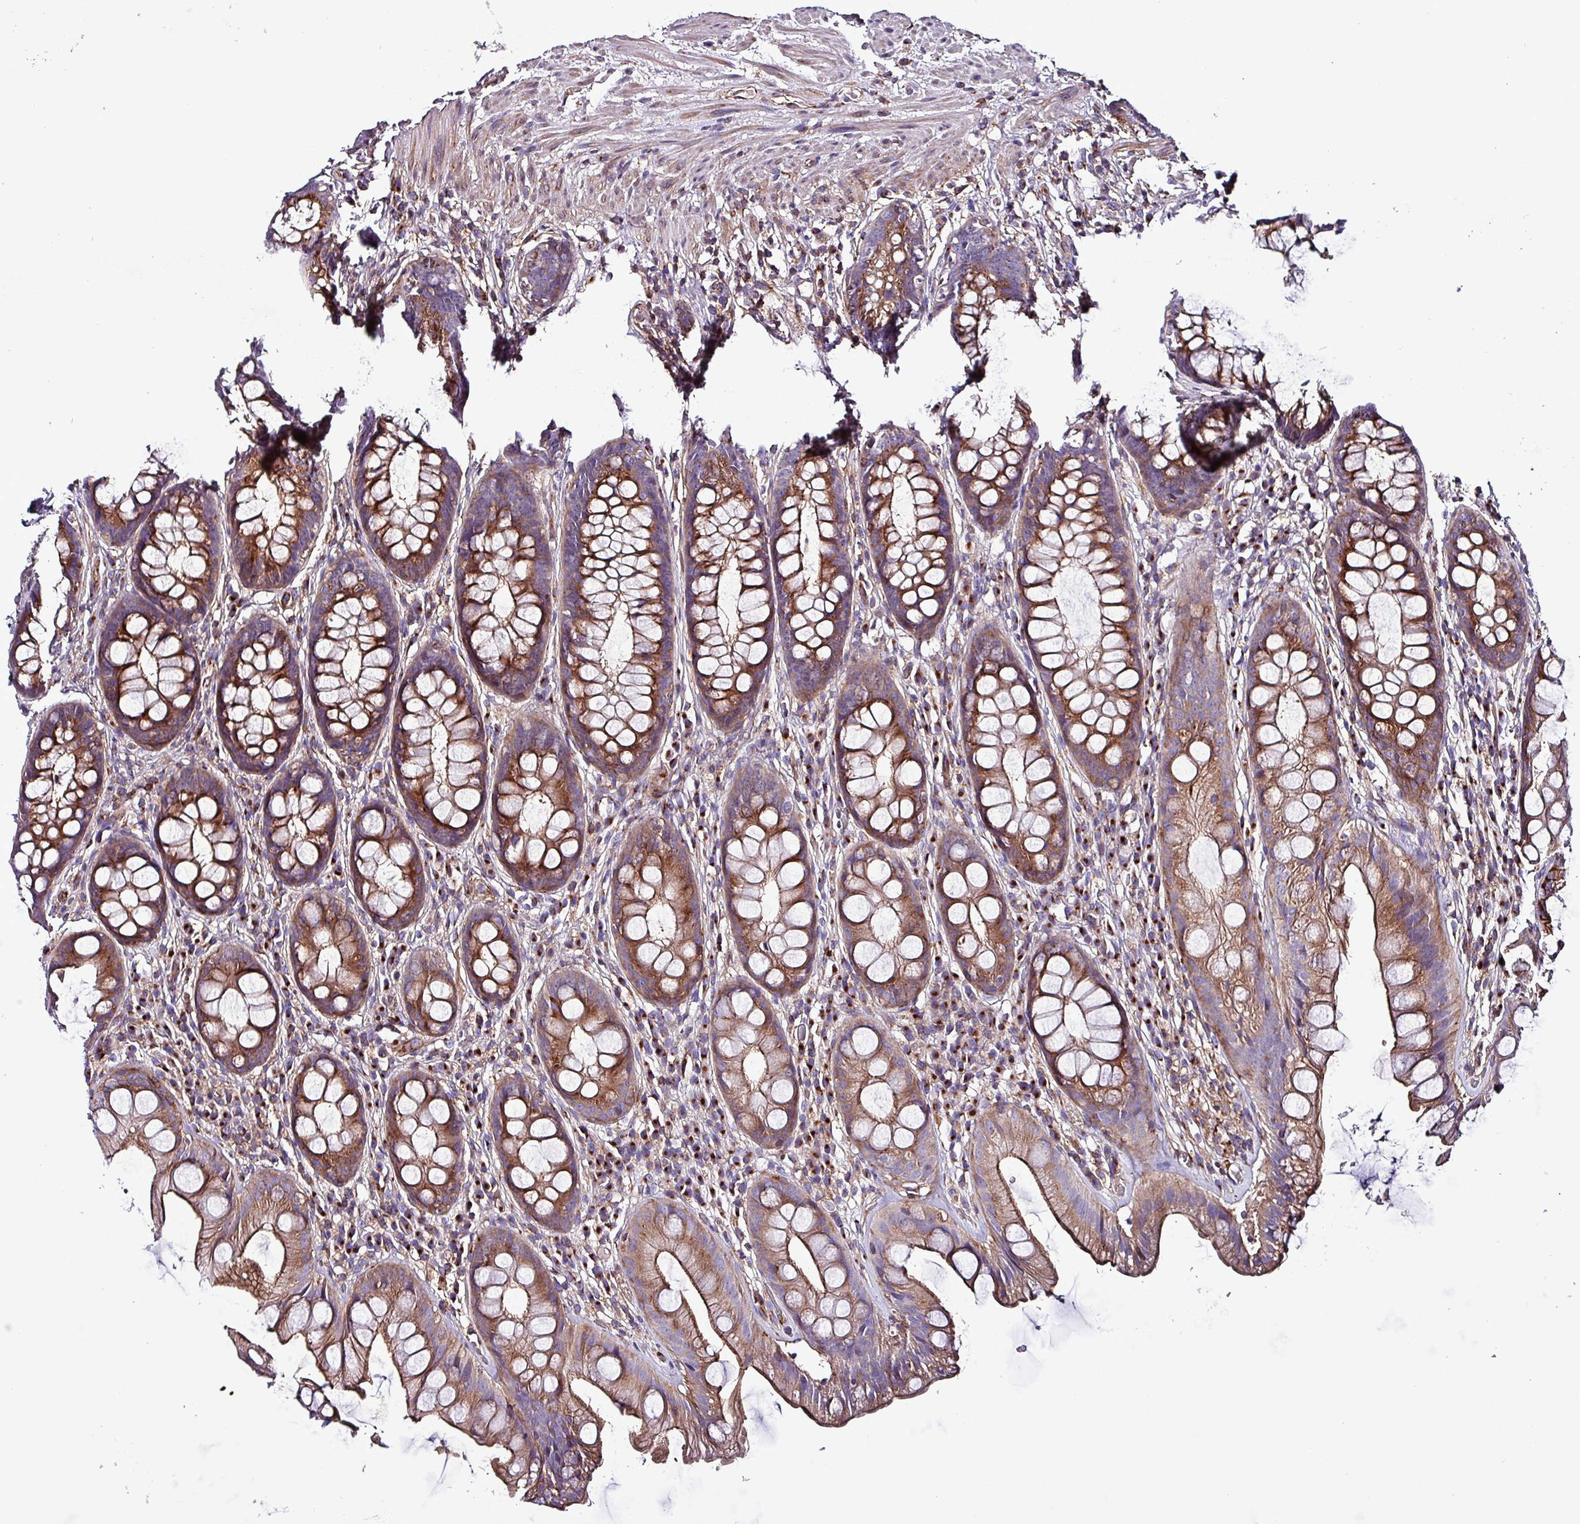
{"staining": {"intensity": "moderate", "quantity": ">75%", "location": "cytoplasmic/membranous"}, "tissue": "rectum", "cell_type": "Glandular cells", "image_type": "normal", "snomed": [{"axis": "morphology", "description": "Normal tissue, NOS"}, {"axis": "topography", "description": "Rectum"}], "caption": "Moderate cytoplasmic/membranous positivity is seen in approximately >75% of glandular cells in normal rectum. The staining was performed using DAB (3,3'-diaminobenzidine) to visualize the protein expression in brown, while the nuclei were stained in blue with hematoxylin (Magnification: 20x).", "gene": "VAMP4", "patient": {"sex": "male", "age": 74}}